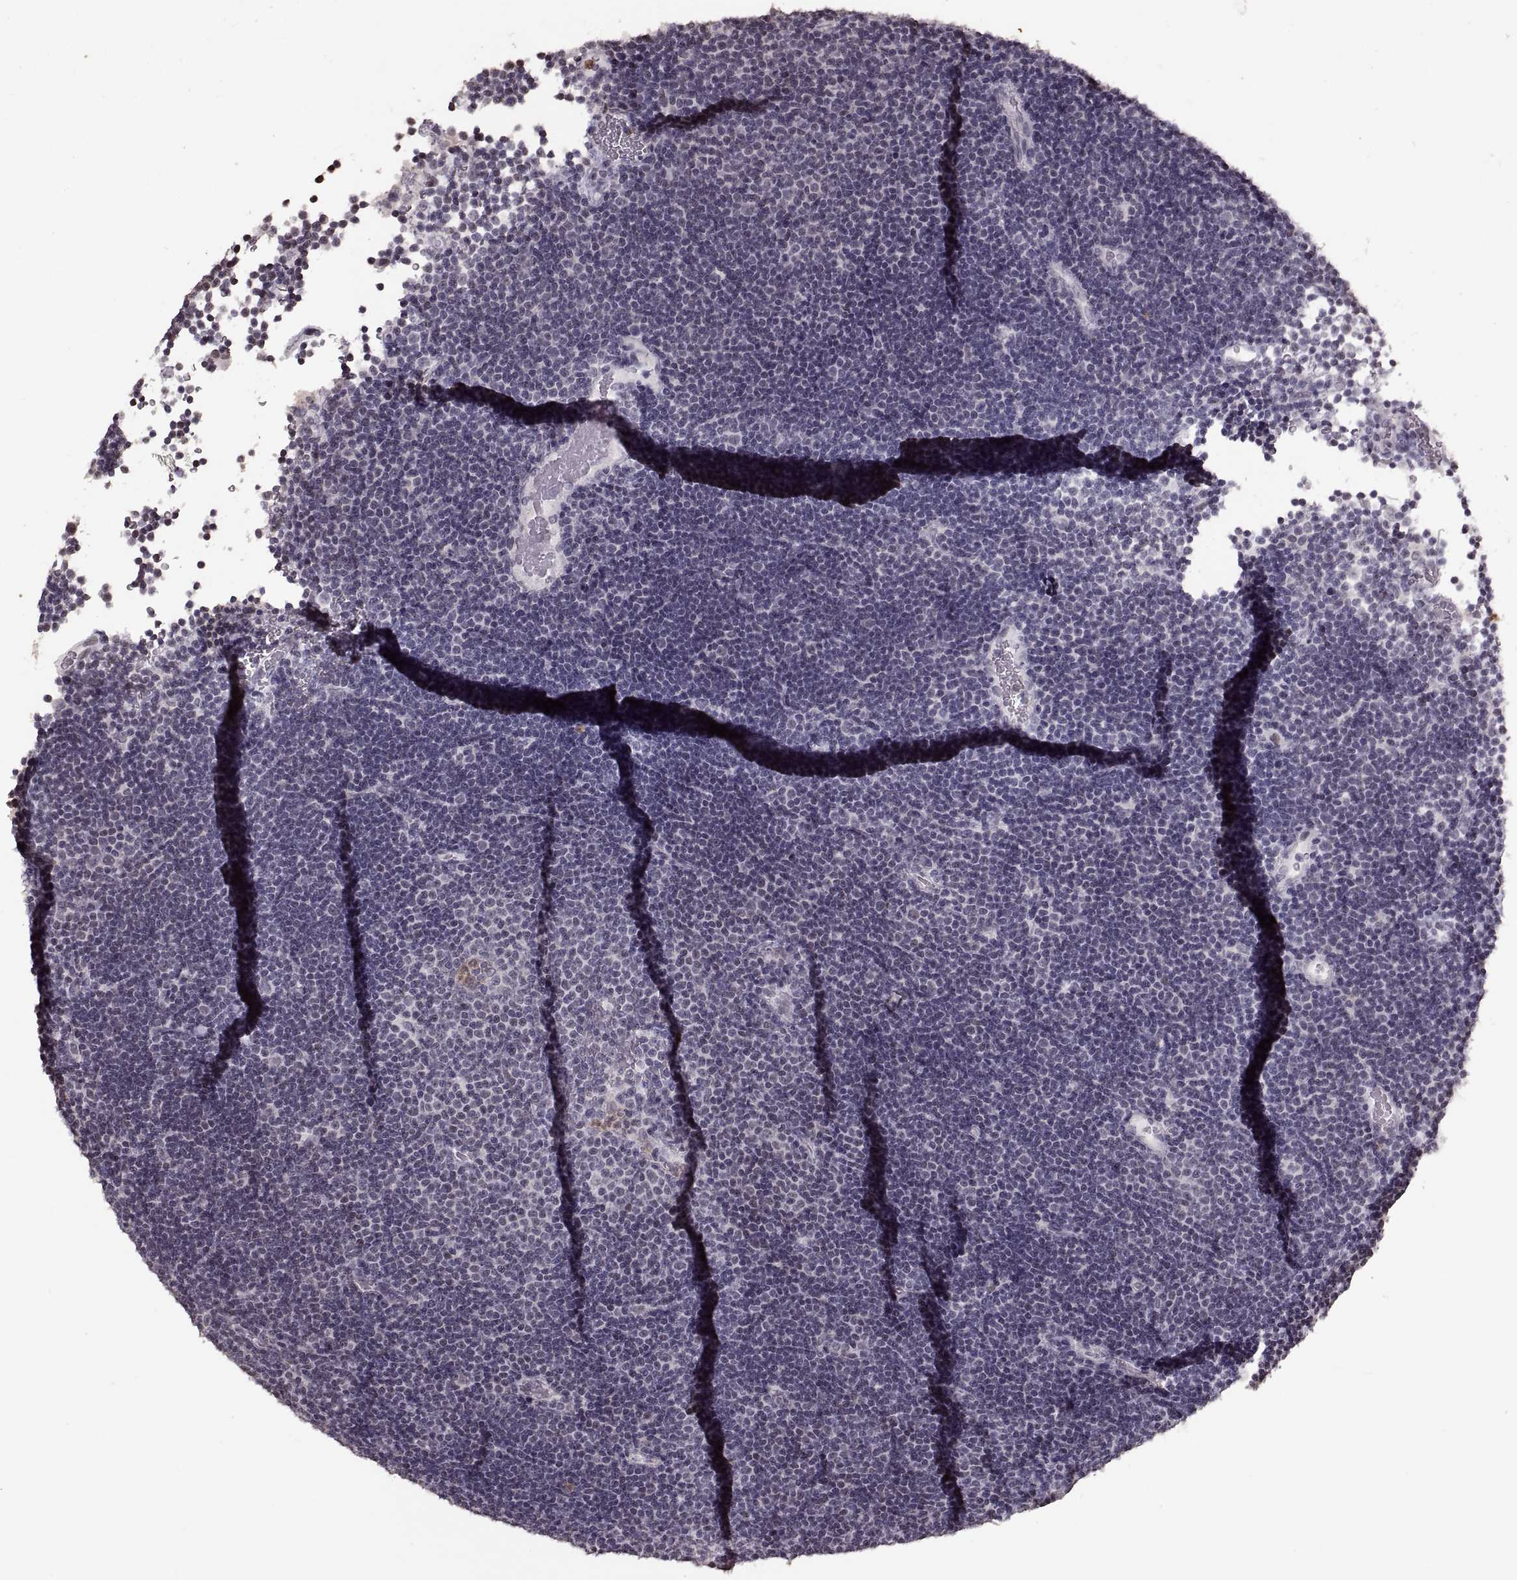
{"staining": {"intensity": "negative", "quantity": "none", "location": "none"}, "tissue": "lymphoma", "cell_type": "Tumor cells", "image_type": "cancer", "snomed": [{"axis": "morphology", "description": "Malignant lymphoma, non-Hodgkin's type, Low grade"}, {"axis": "topography", "description": "Brain"}], "caption": "Protein analysis of low-grade malignant lymphoma, non-Hodgkin's type demonstrates no significant staining in tumor cells.", "gene": "PALS1", "patient": {"sex": "female", "age": 66}}